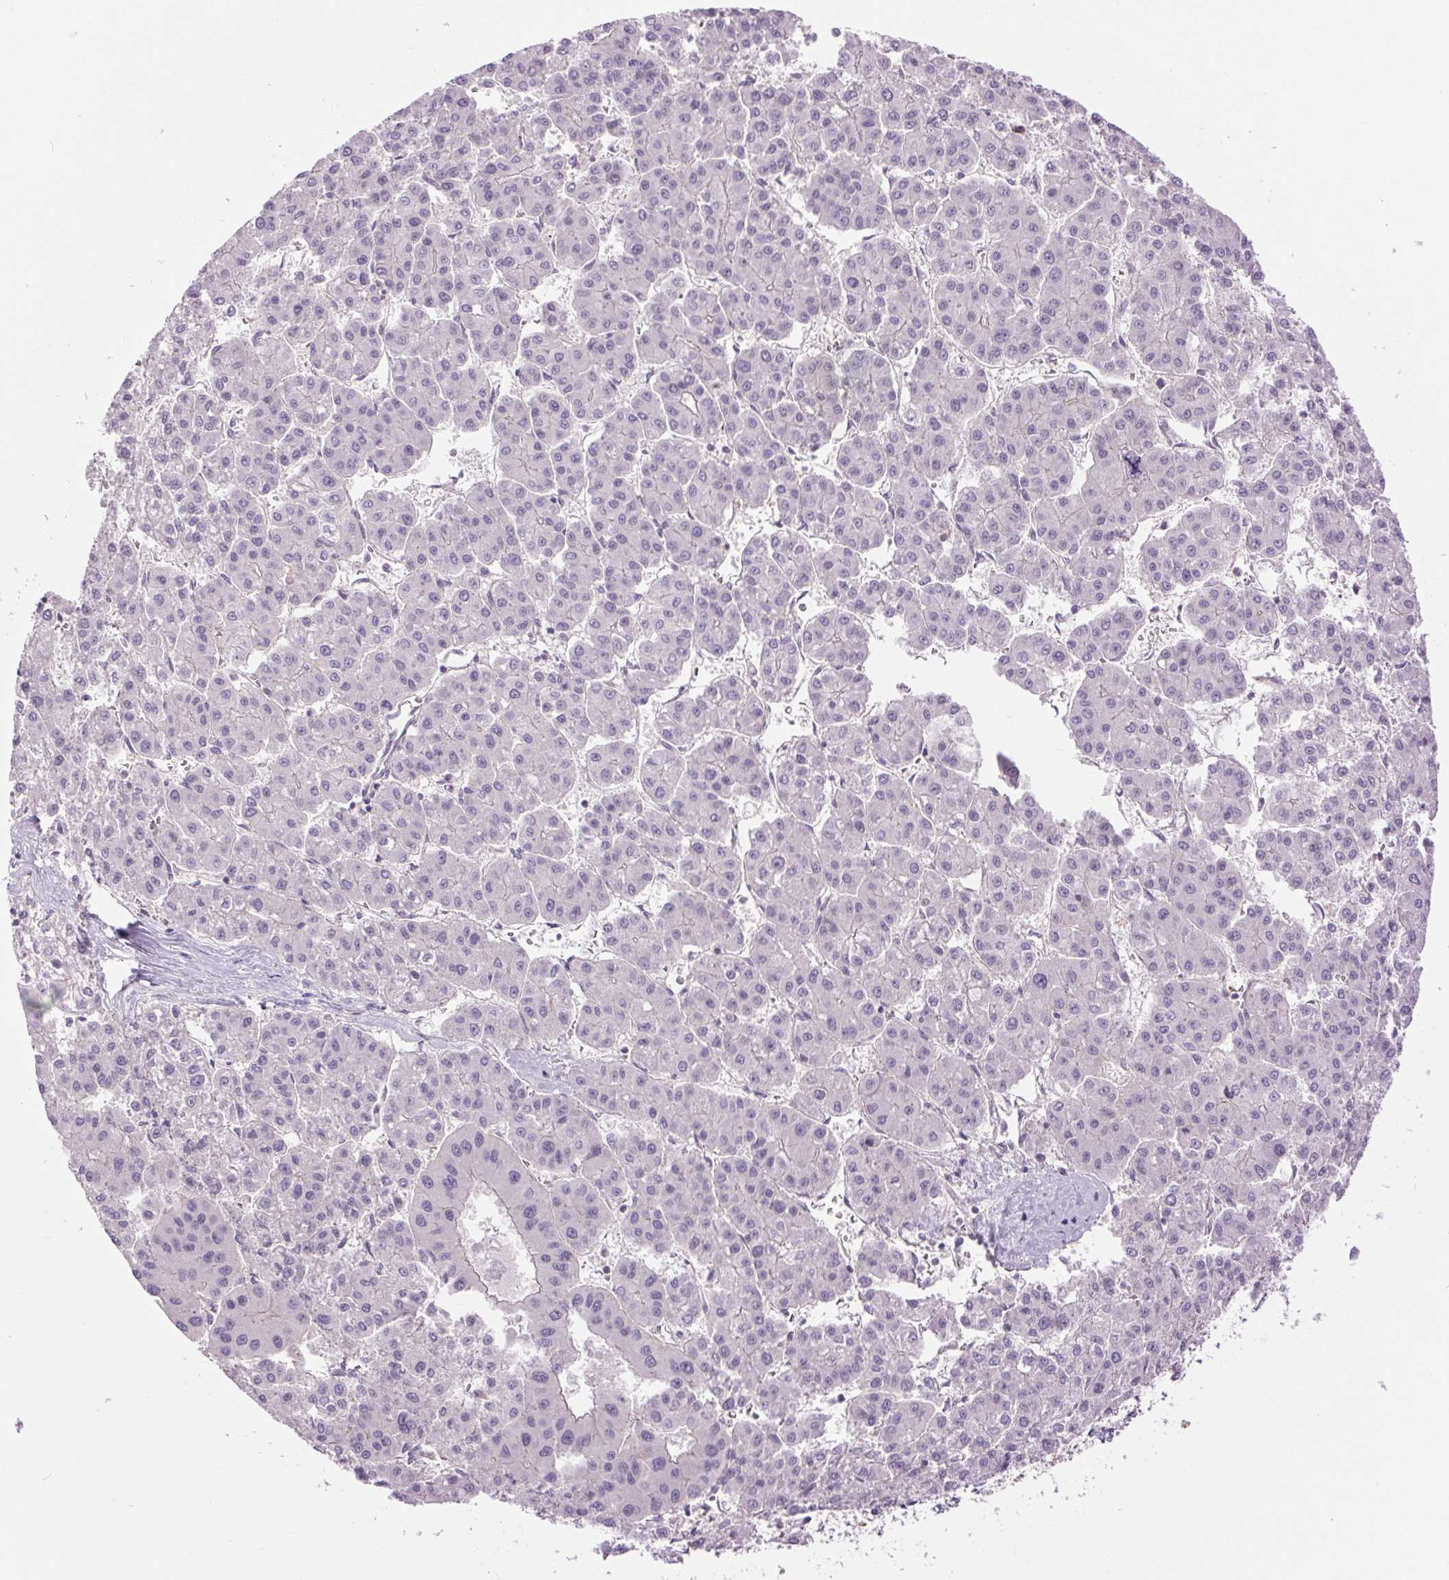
{"staining": {"intensity": "negative", "quantity": "none", "location": "none"}, "tissue": "liver cancer", "cell_type": "Tumor cells", "image_type": "cancer", "snomed": [{"axis": "morphology", "description": "Carcinoma, Hepatocellular, NOS"}, {"axis": "topography", "description": "Liver"}], "caption": "A histopathology image of liver cancer stained for a protein demonstrates no brown staining in tumor cells. (DAB (3,3'-diaminobenzidine) immunohistochemistry with hematoxylin counter stain).", "gene": "CTNNA3", "patient": {"sex": "male", "age": 73}}